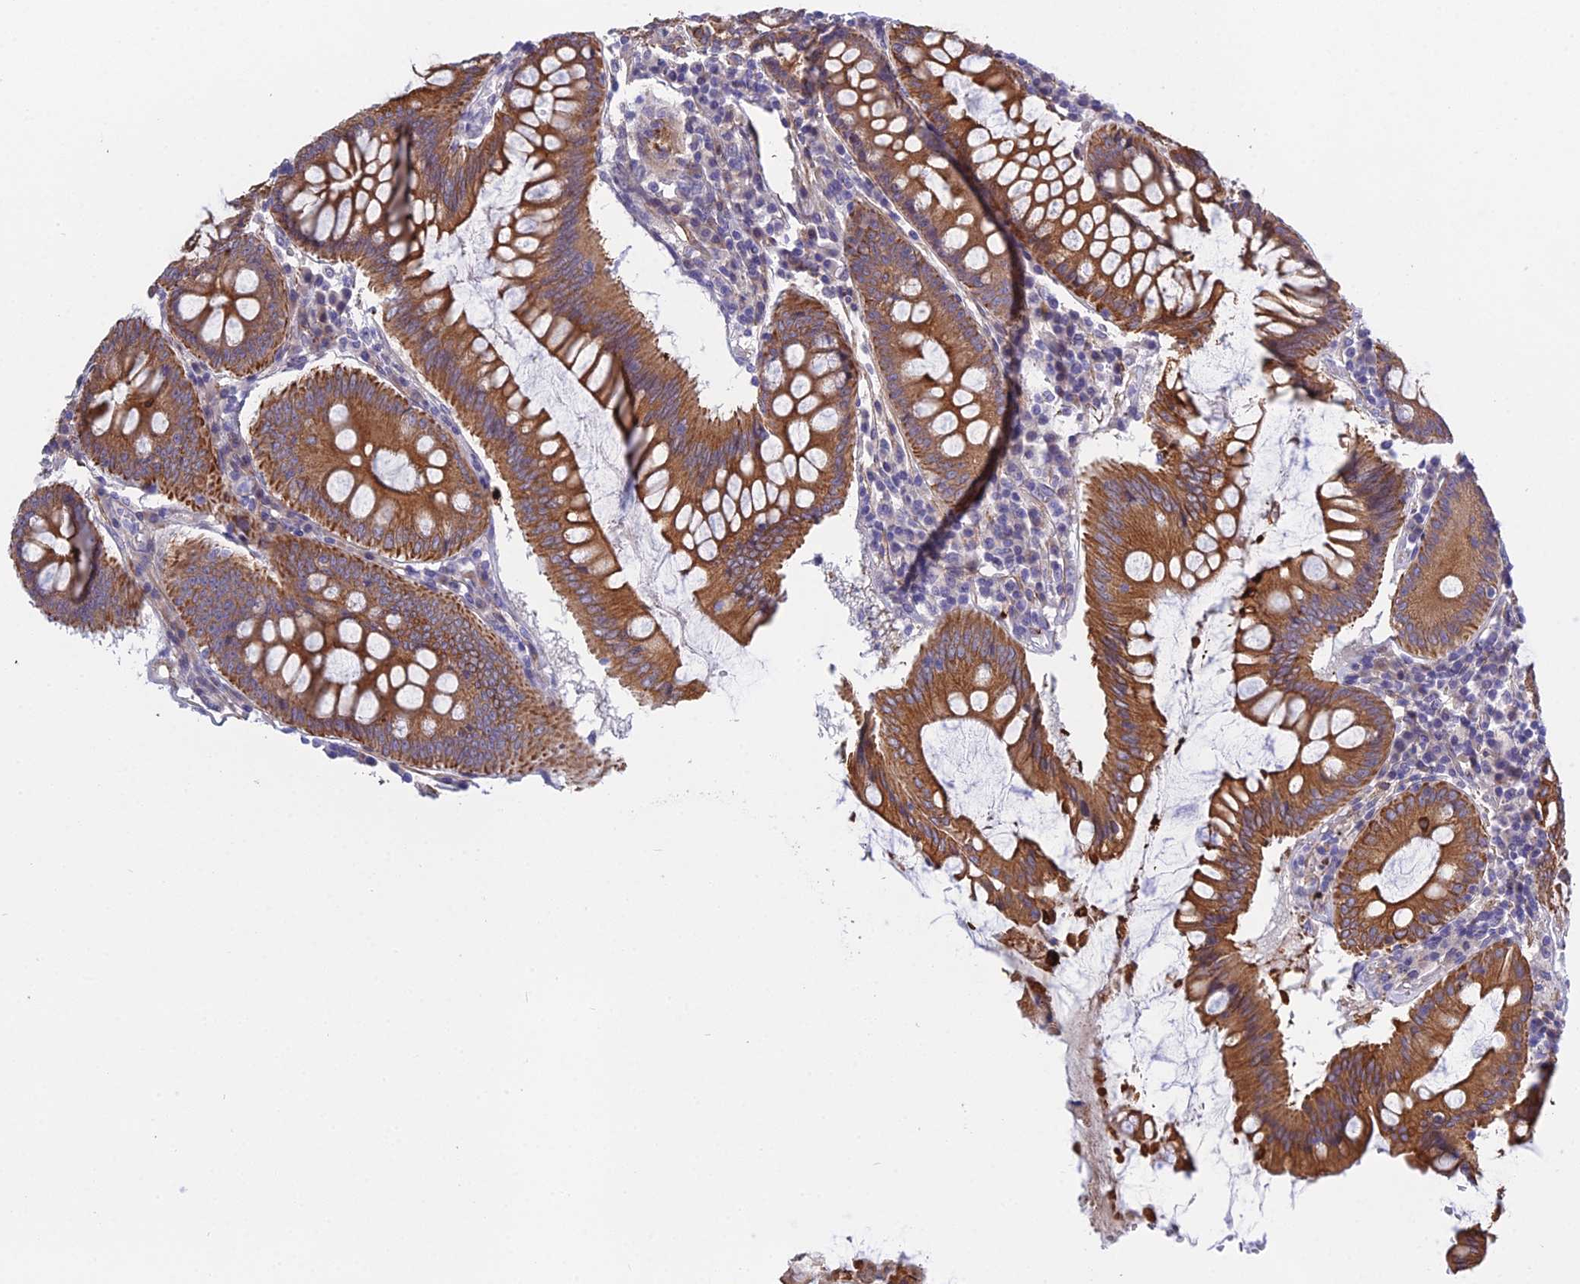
{"staining": {"intensity": "strong", "quantity": "25%-75%", "location": "cytoplasmic/membranous"}, "tissue": "colorectal cancer", "cell_type": "Tumor cells", "image_type": "cancer", "snomed": [{"axis": "morphology", "description": "Normal tissue, NOS"}, {"axis": "morphology", "description": "Adenocarcinoma, NOS"}, {"axis": "topography", "description": "Colon"}], "caption": "The histopathology image reveals a brown stain indicating the presence of a protein in the cytoplasmic/membranous of tumor cells in colorectal cancer (adenocarcinoma). The staining was performed using DAB to visualize the protein expression in brown, while the nuclei were stained in blue with hematoxylin (Magnification: 20x).", "gene": "LZTS2", "patient": {"sex": "female", "age": 75}}